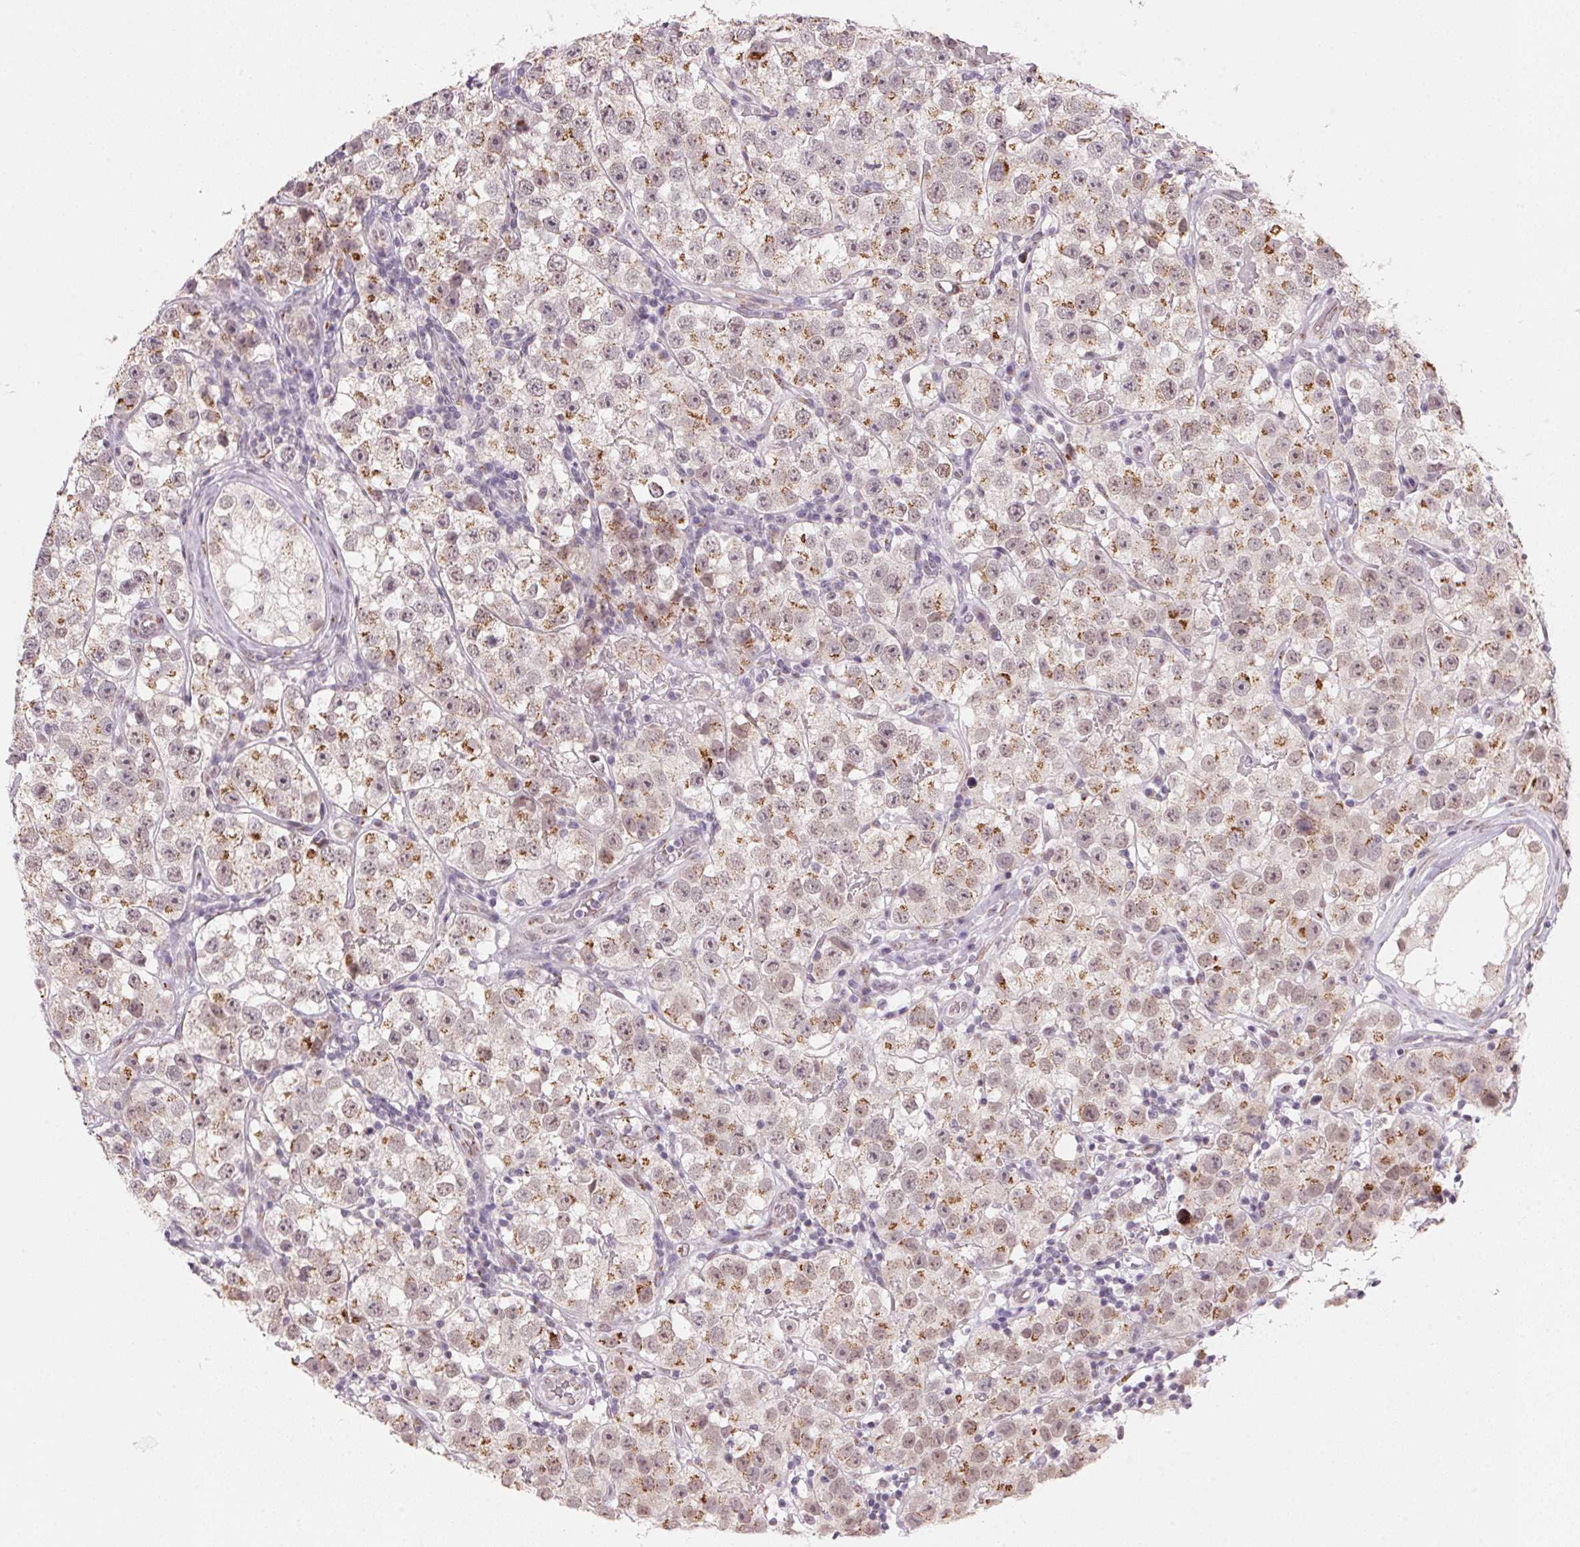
{"staining": {"intensity": "moderate", "quantity": ">75%", "location": "cytoplasmic/membranous"}, "tissue": "testis cancer", "cell_type": "Tumor cells", "image_type": "cancer", "snomed": [{"axis": "morphology", "description": "Seminoma, NOS"}, {"axis": "topography", "description": "Testis"}], "caption": "High-magnification brightfield microscopy of testis seminoma stained with DAB (brown) and counterstained with hematoxylin (blue). tumor cells exhibit moderate cytoplasmic/membranous expression is identified in approximately>75% of cells.", "gene": "RAB22A", "patient": {"sex": "male", "age": 34}}